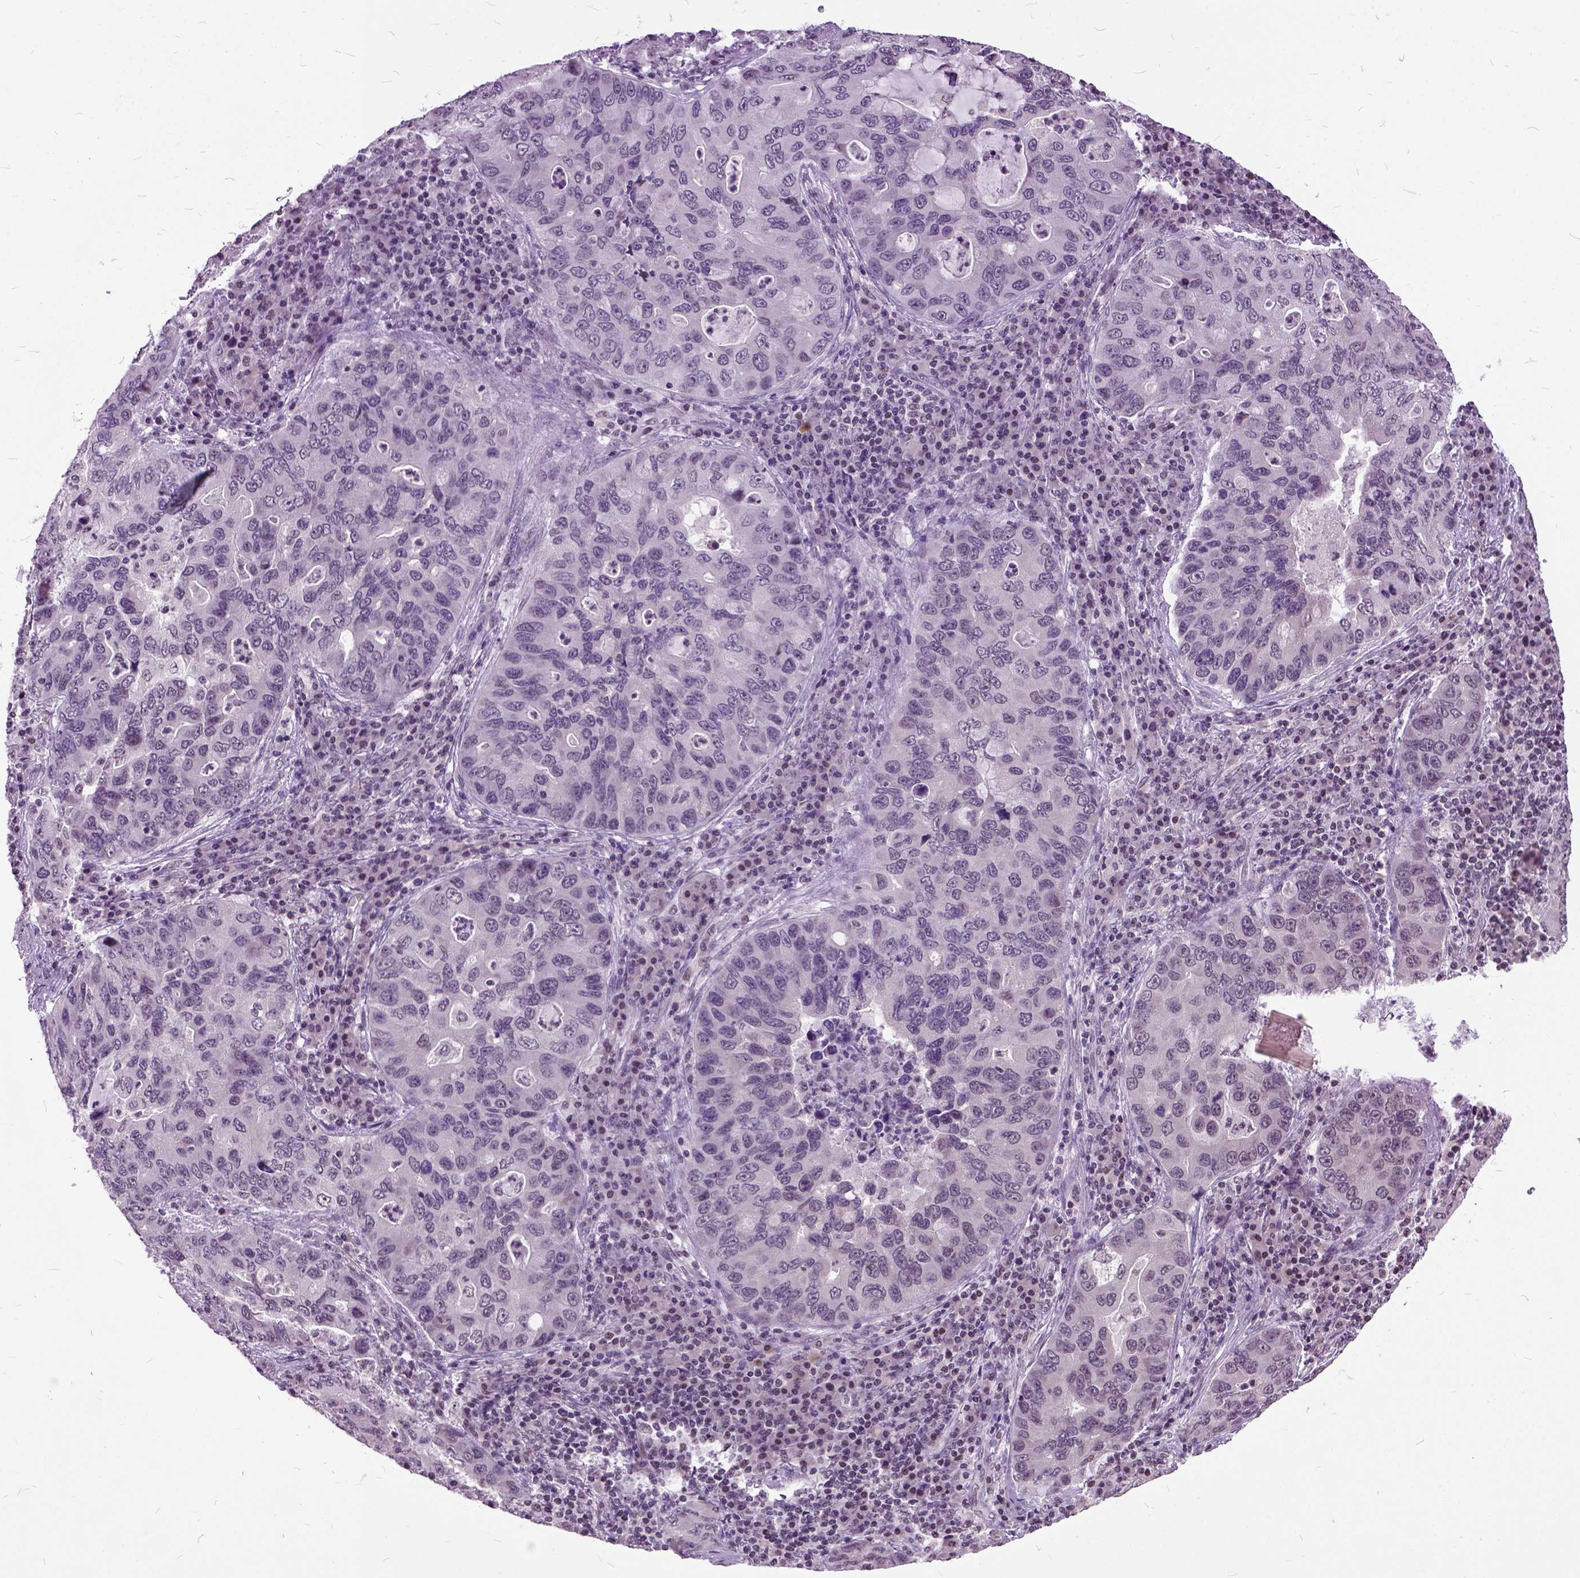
{"staining": {"intensity": "negative", "quantity": "none", "location": "none"}, "tissue": "lung cancer", "cell_type": "Tumor cells", "image_type": "cancer", "snomed": [{"axis": "morphology", "description": "Adenocarcinoma, NOS"}, {"axis": "morphology", "description": "Adenocarcinoma, metastatic, NOS"}, {"axis": "topography", "description": "Lymph node"}, {"axis": "topography", "description": "Lung"}], "caption": "DAB immunohistochemical staining of human lung metastatic adenocarcinoma exhibits no significant positivity in tumor cells. (DAB IHC, high magnification).", "gene": "ORC5", "patient": {"sex": "female", "age": 54}}